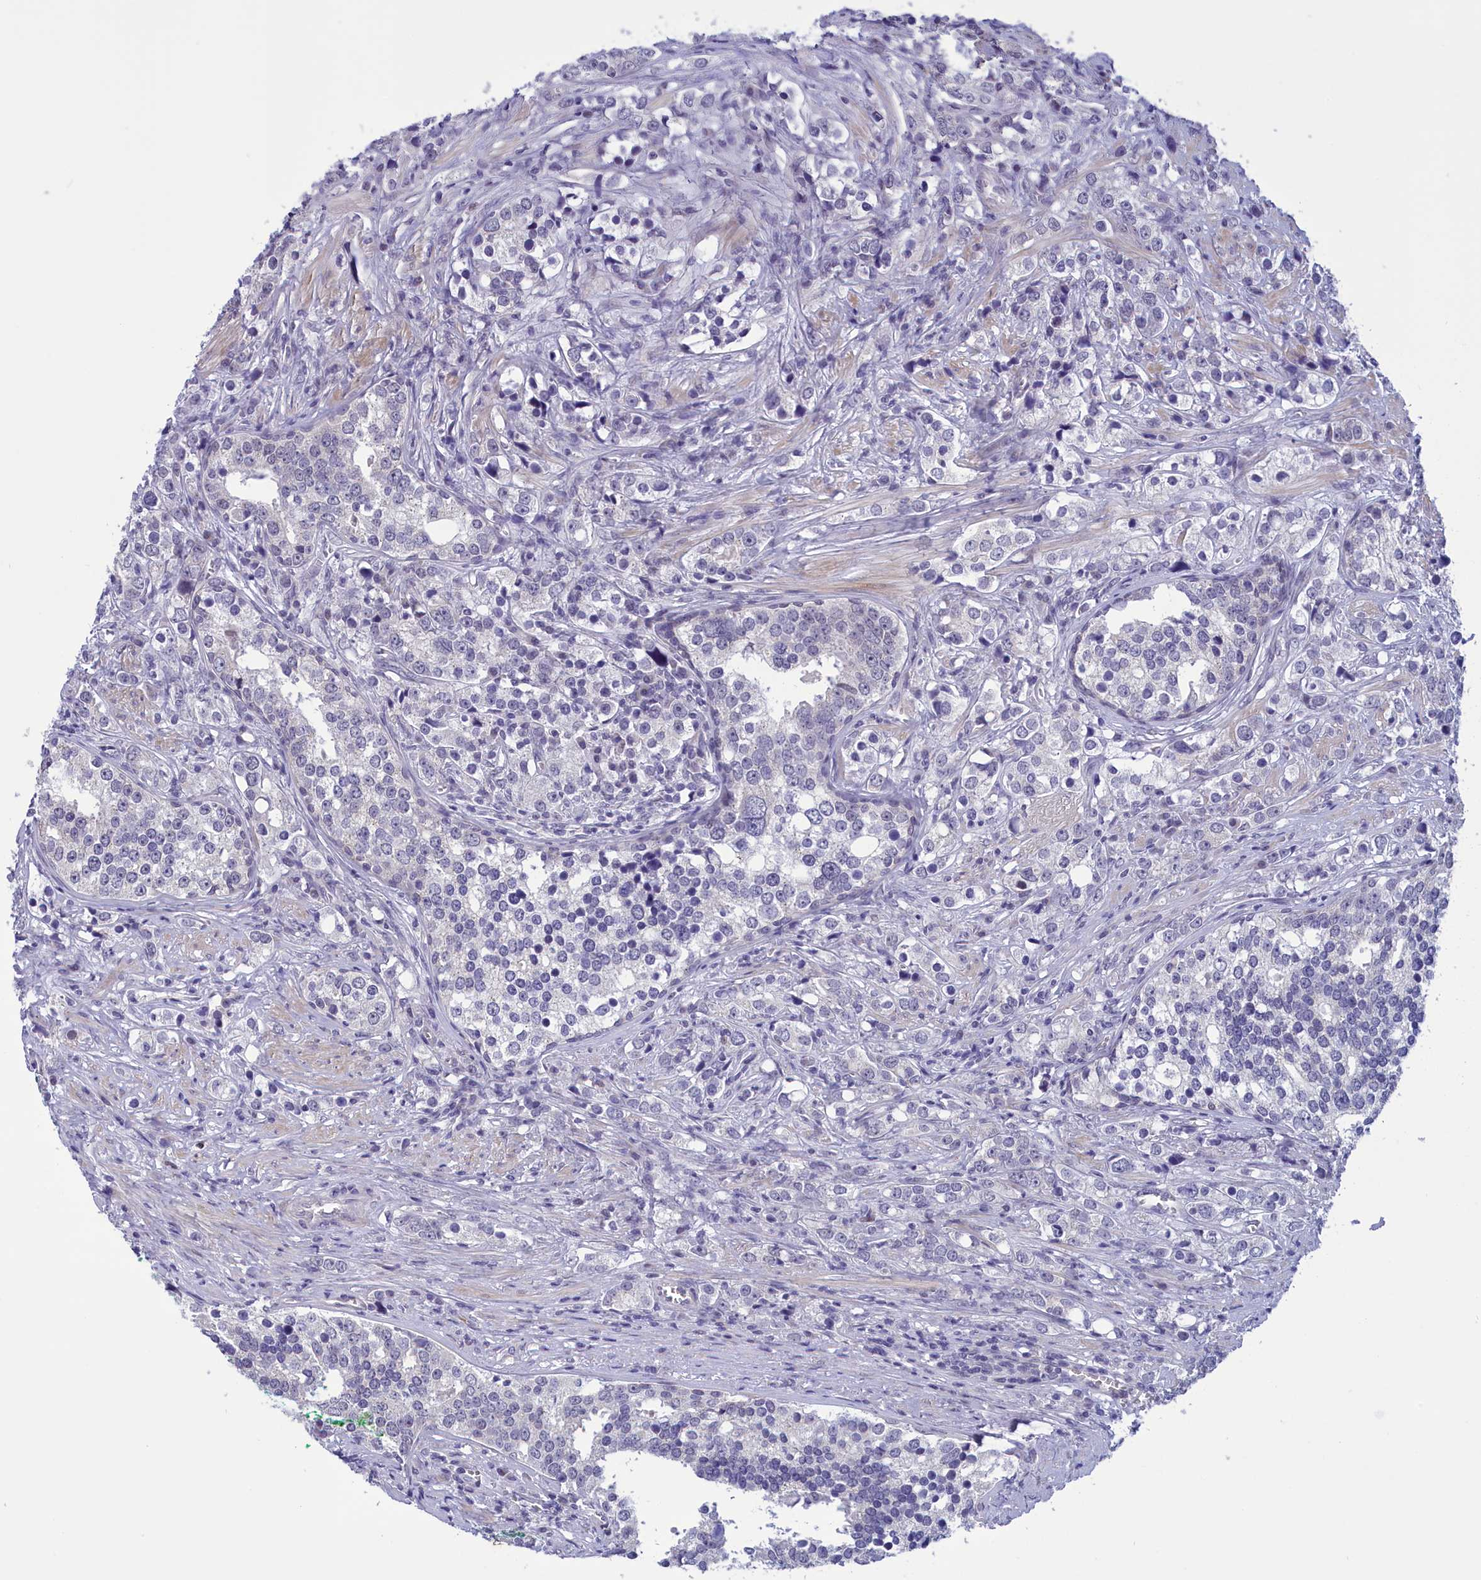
{"staining": {"intensity": "negative", "quantity": "none", "location": "none"}, "tissue": "prostate cancer", "cell_type": "Tumor cells", "image_type": "cancer", "snomed": [{"axis": "morphology", "description": "Adenocarcinoma, High grade"}, {"axis": "topography", "description": "Prostate"}], "caption": "Immunohistochemistry (IHC) histopathology image of neoplastic tissue: adenocarcinoma (high-grade) (prostate) stained with DAB (3,3'-diaminobenzidine) displays no significant protein positivity in tumor cells. Nuclei are stained in blue.", "gene": "ELOA2", "patient": {"sex": "male", "age": 71}}